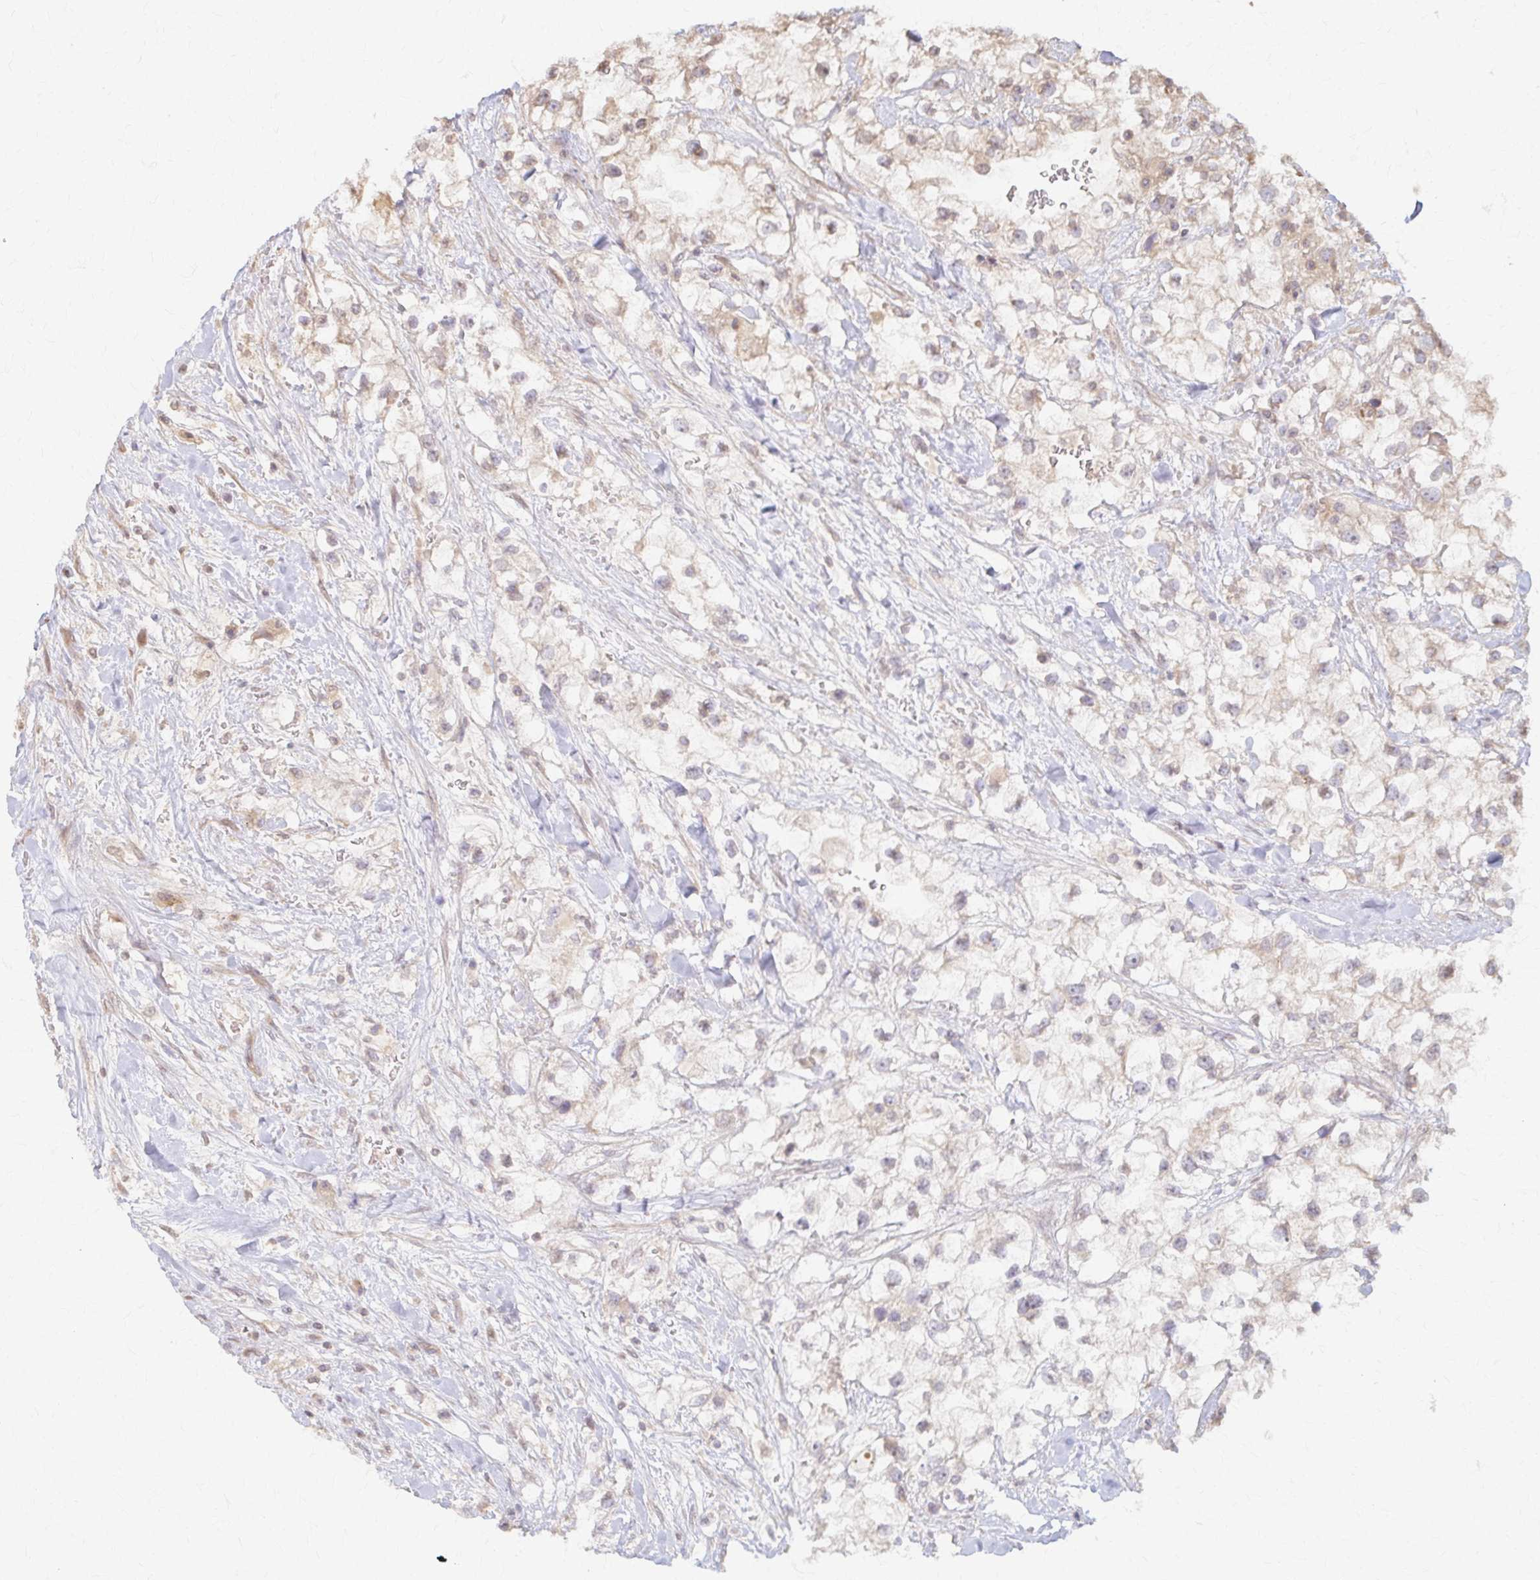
{"staining": {"intensity": "weak", "quantity": "<25%", "location": "cytoplasmic/membranous"}, "tissue": "renal cancer", "cell_type": "Tumor cells", "image_type": "cancer", "snomed": [{"axis": "morphology", "description": "Adenocarcinoma, NOS"}, {"axis": "topography", "description": "Kidney"}], "caption": "Tumor cells show no significant positivity in adenocarcinoma (renal).", "gene": "ARHGAP35", "patient": {"sex": "male", "age": 59}}